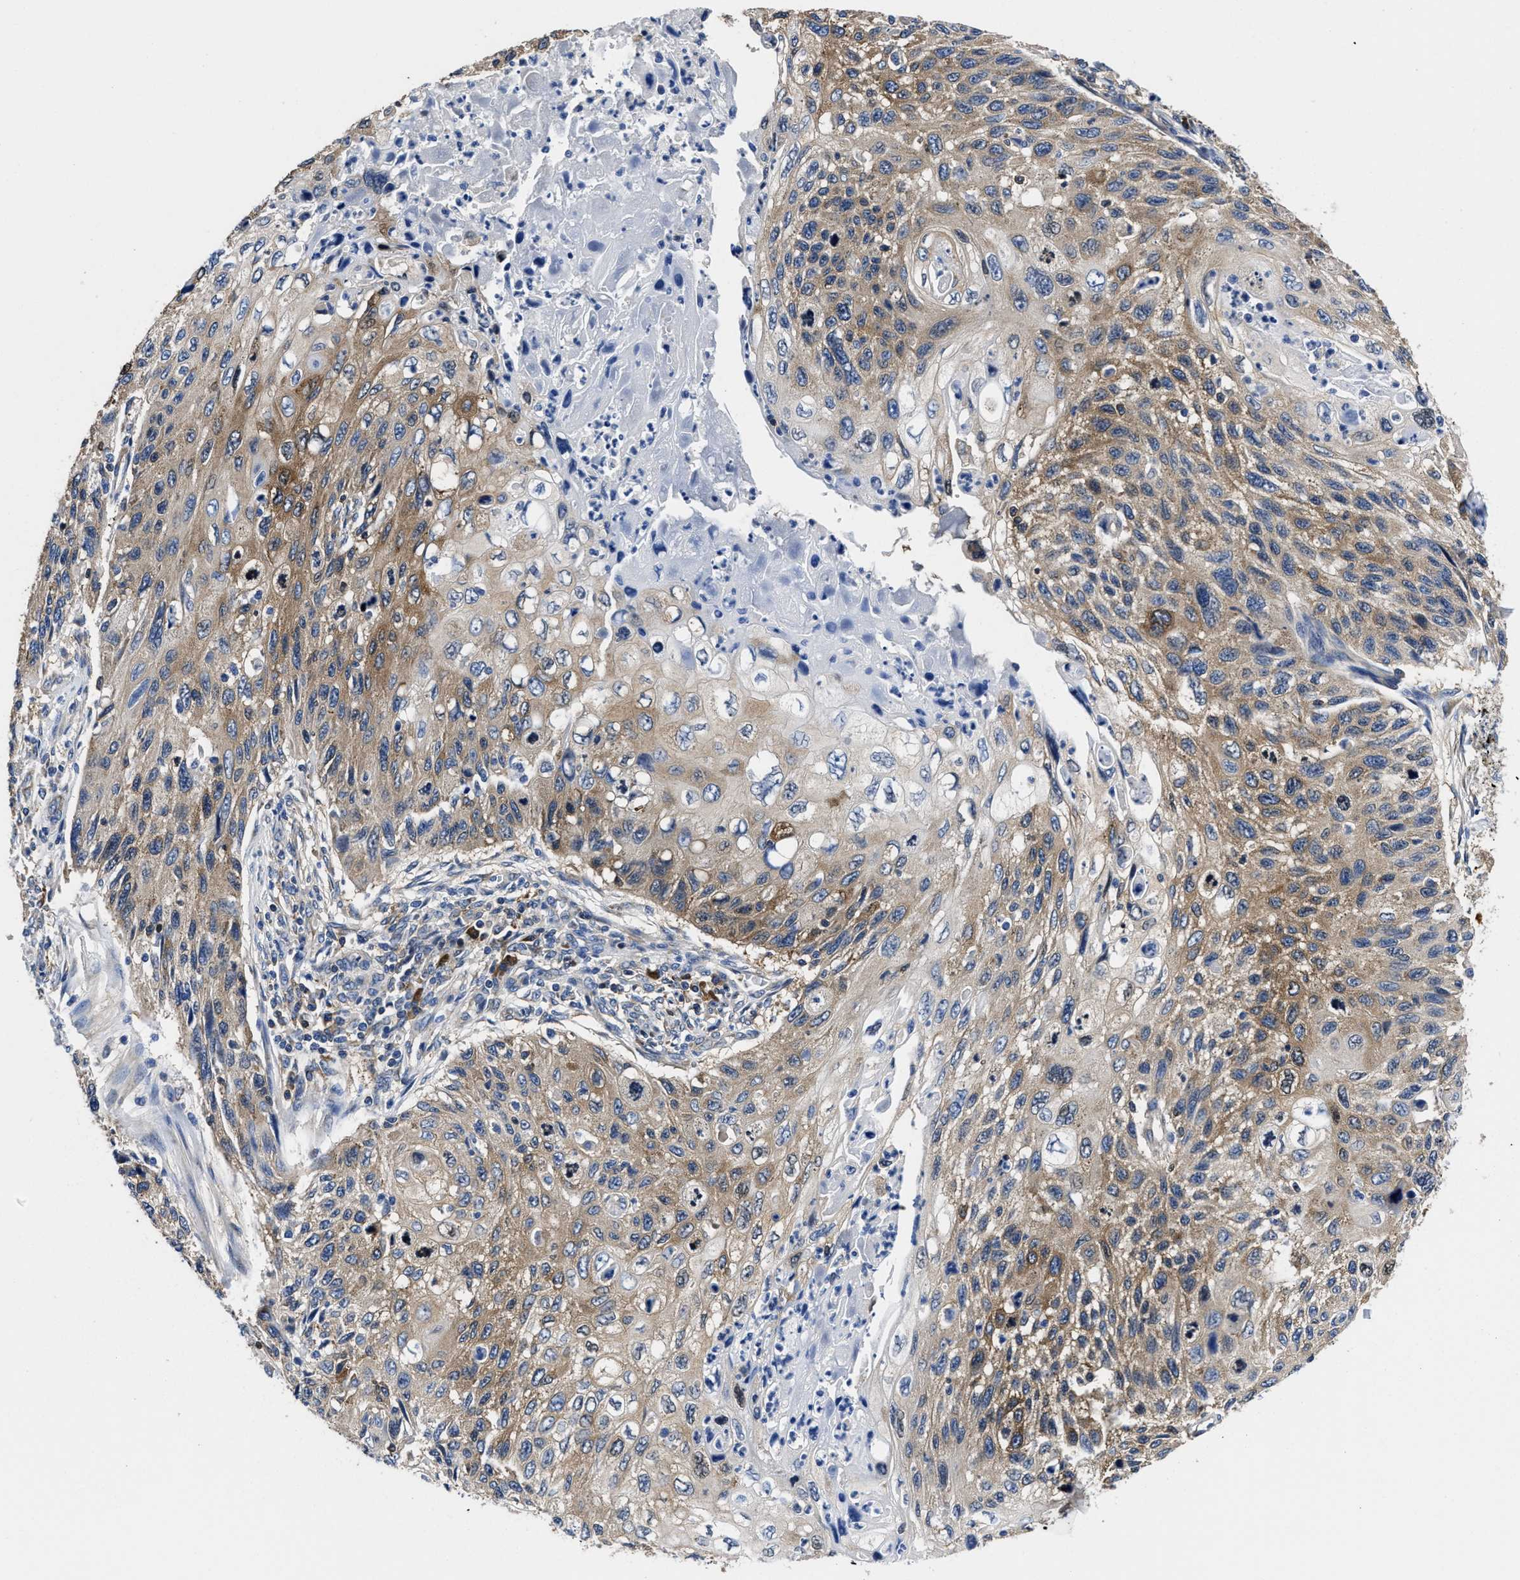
{"staining": {"intensity": "moderate", "quantity": ">75%", "location": "cytoplasmic/membranous"}, "tissue": "cervical cancer", "cell_type": "Tumor cells", "image_type": "cancer", "snomed": [{"axis": "morphology", "description": "Squamous cell carcinoma, NOS"}, {"axis": "topography", "description": "Cervix"}], "caption": "Human cervical cancer stained for a protein (brown) shows moderate cytoplasmic/membranous positive expression in about >75% of tumor cells.", "gene": "YARS1", "patient": {"sex": "female", "age": 70}}